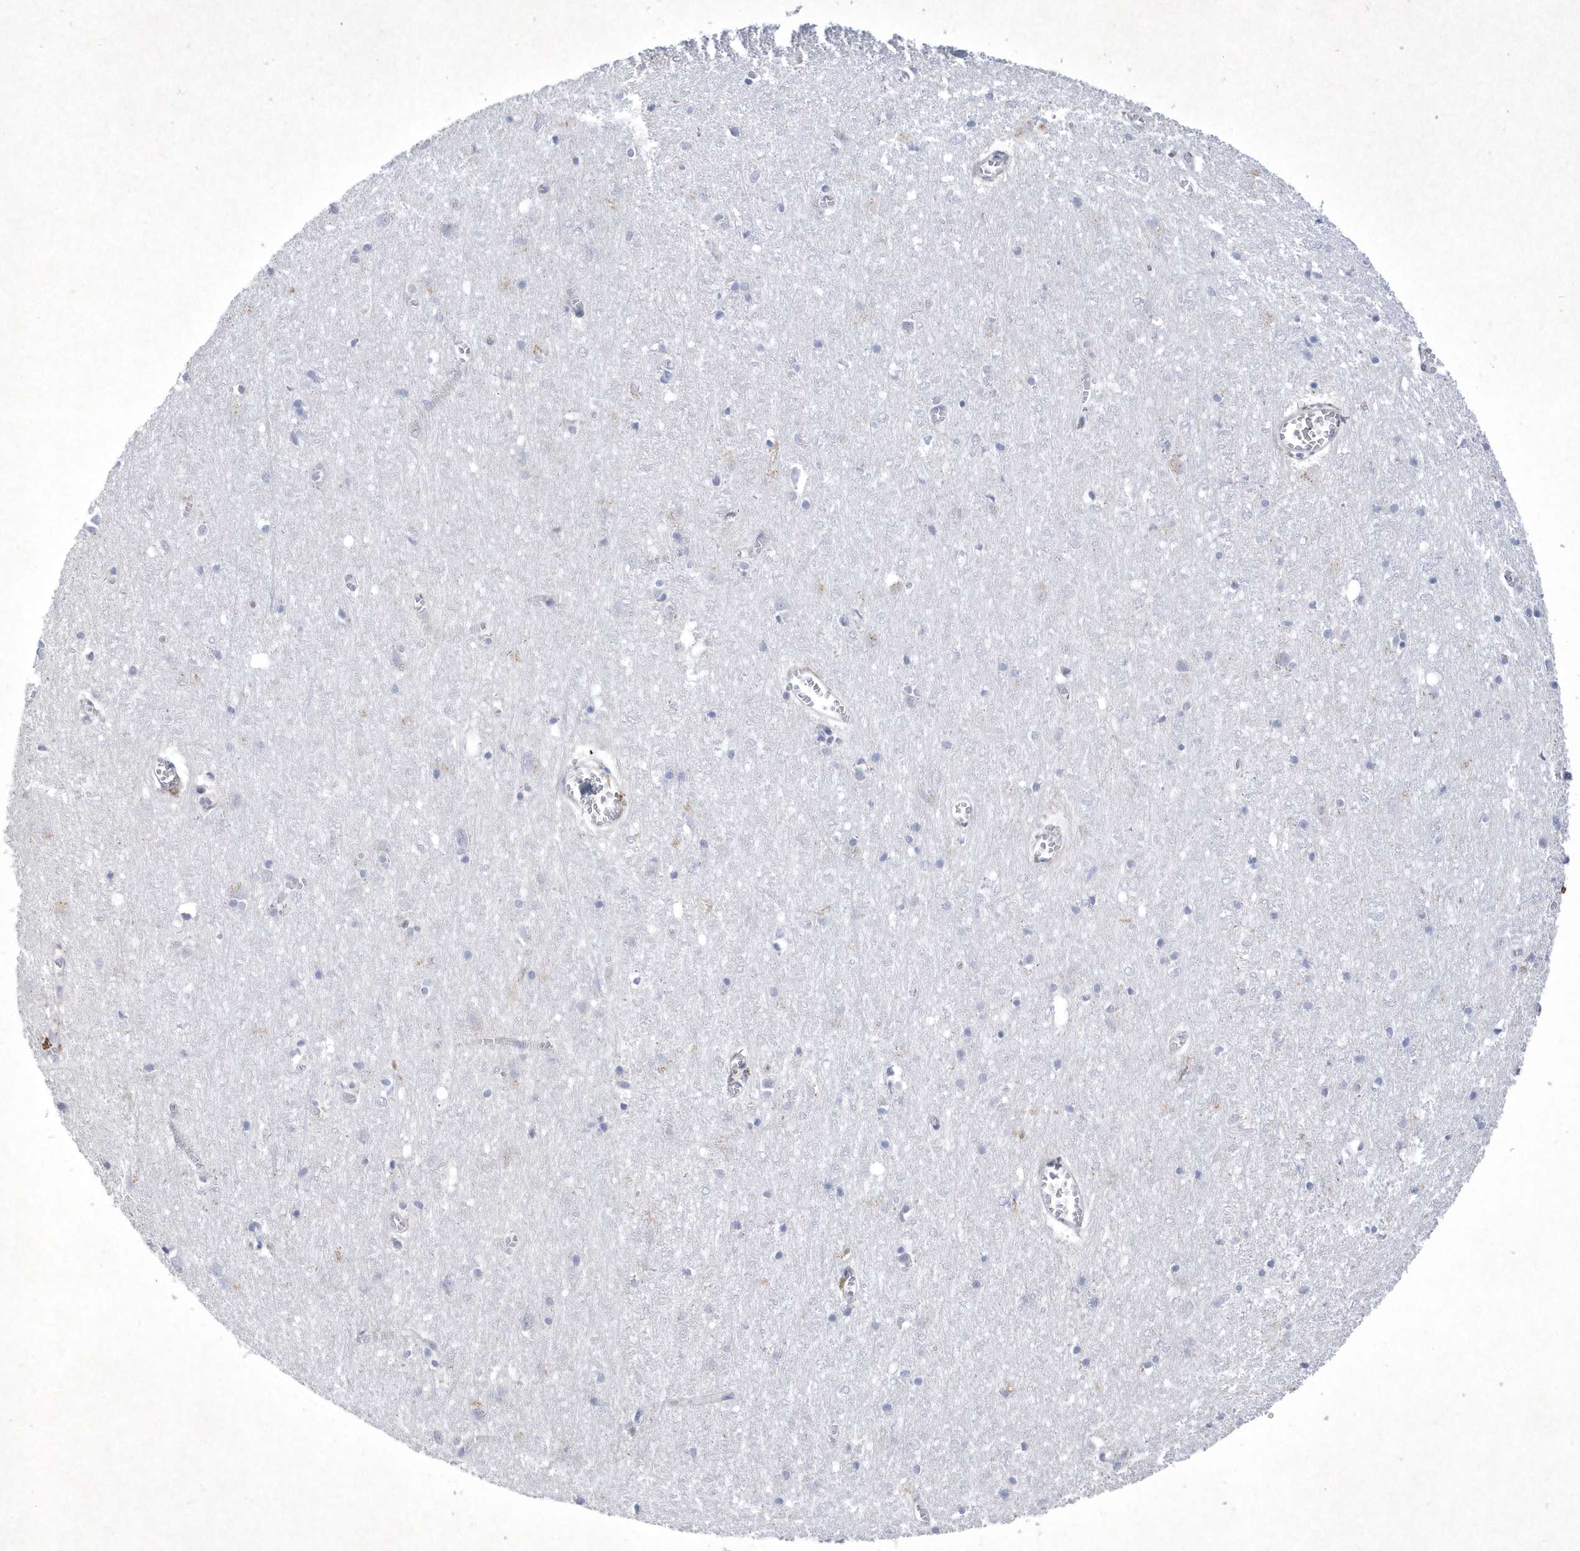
{"staining": {"intensity": "negative", "quantity": "none", "location": "none"}, "tissue": "cerebral cortex", "cell_type": "Endothelial cells", "image_type": "normal", "snomed": [{"axis": "morphology", "description": "Normal tissue, NOS"}, {"axis": "topography", "description": "Cerebral cortex"}], "caption": "Human cerebral cortex stained for a protein using immunohistochemistry (IHC) exhibits no expression in endothelial cells.", "gene": "BHLHA15", "patient": {"sex": "female", "age": 64}}